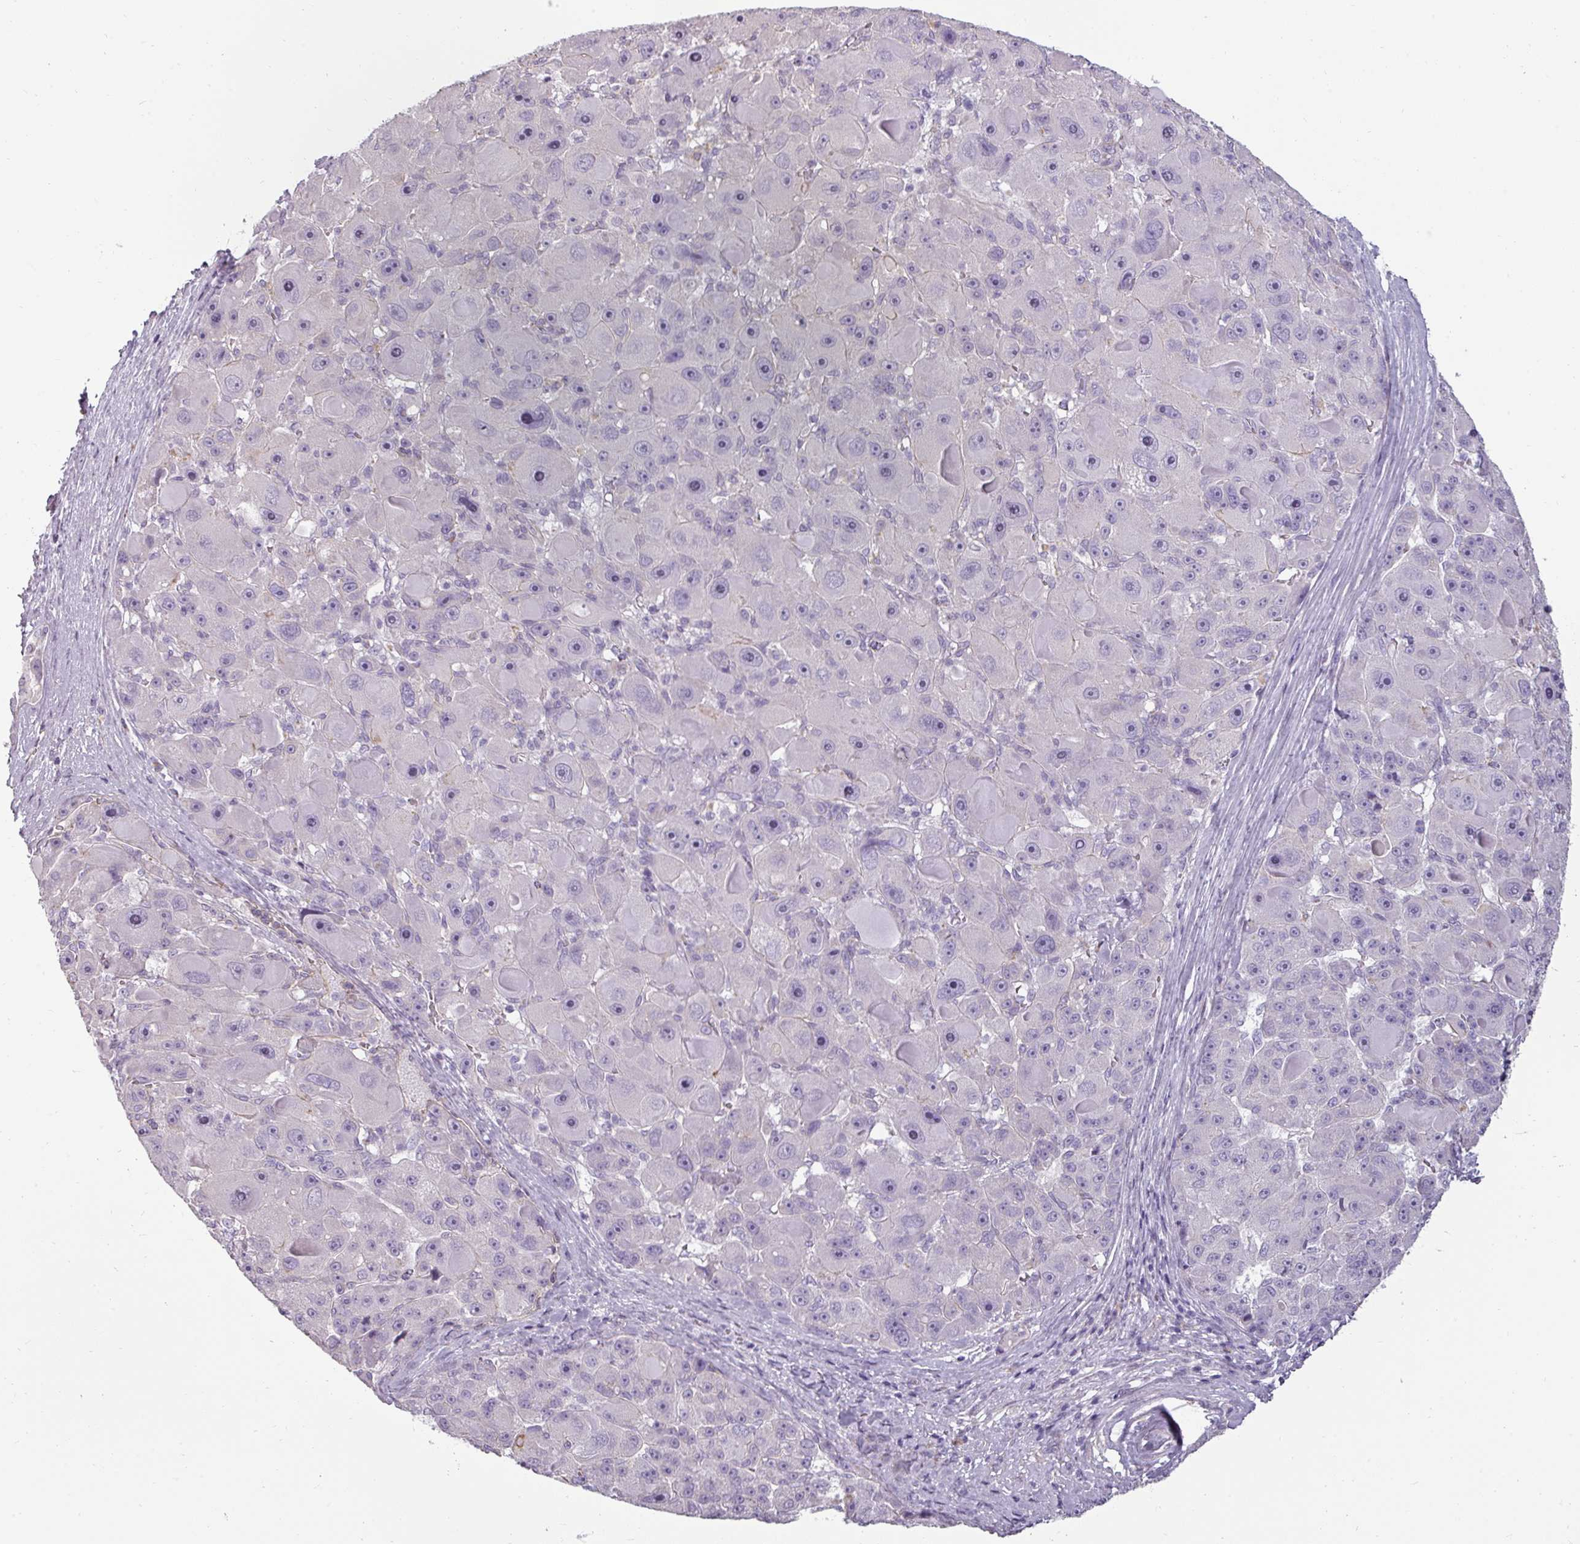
{"staining": {"intensity": "negative", "quantity": "none", "location": "none"}, "tissue": "liver cancer", "cell_type": "Tumor cells", "image_type": "cancer", "snomed": [{"axis": "morphology", "description": "Carcinoma, Hepatocellular, NOS"}, {"axis": "topography", "description": "Liver"}], "caption": "Tumor cells are negative for protein expression in human hepatocellular carcinoma (liver). (DAB (3,3'-diaminobenzidine) immunohistochemistry with hematoxylin counter stain).", "gene": "ASB1", "patient": {"sex": "male", "age": 76}}